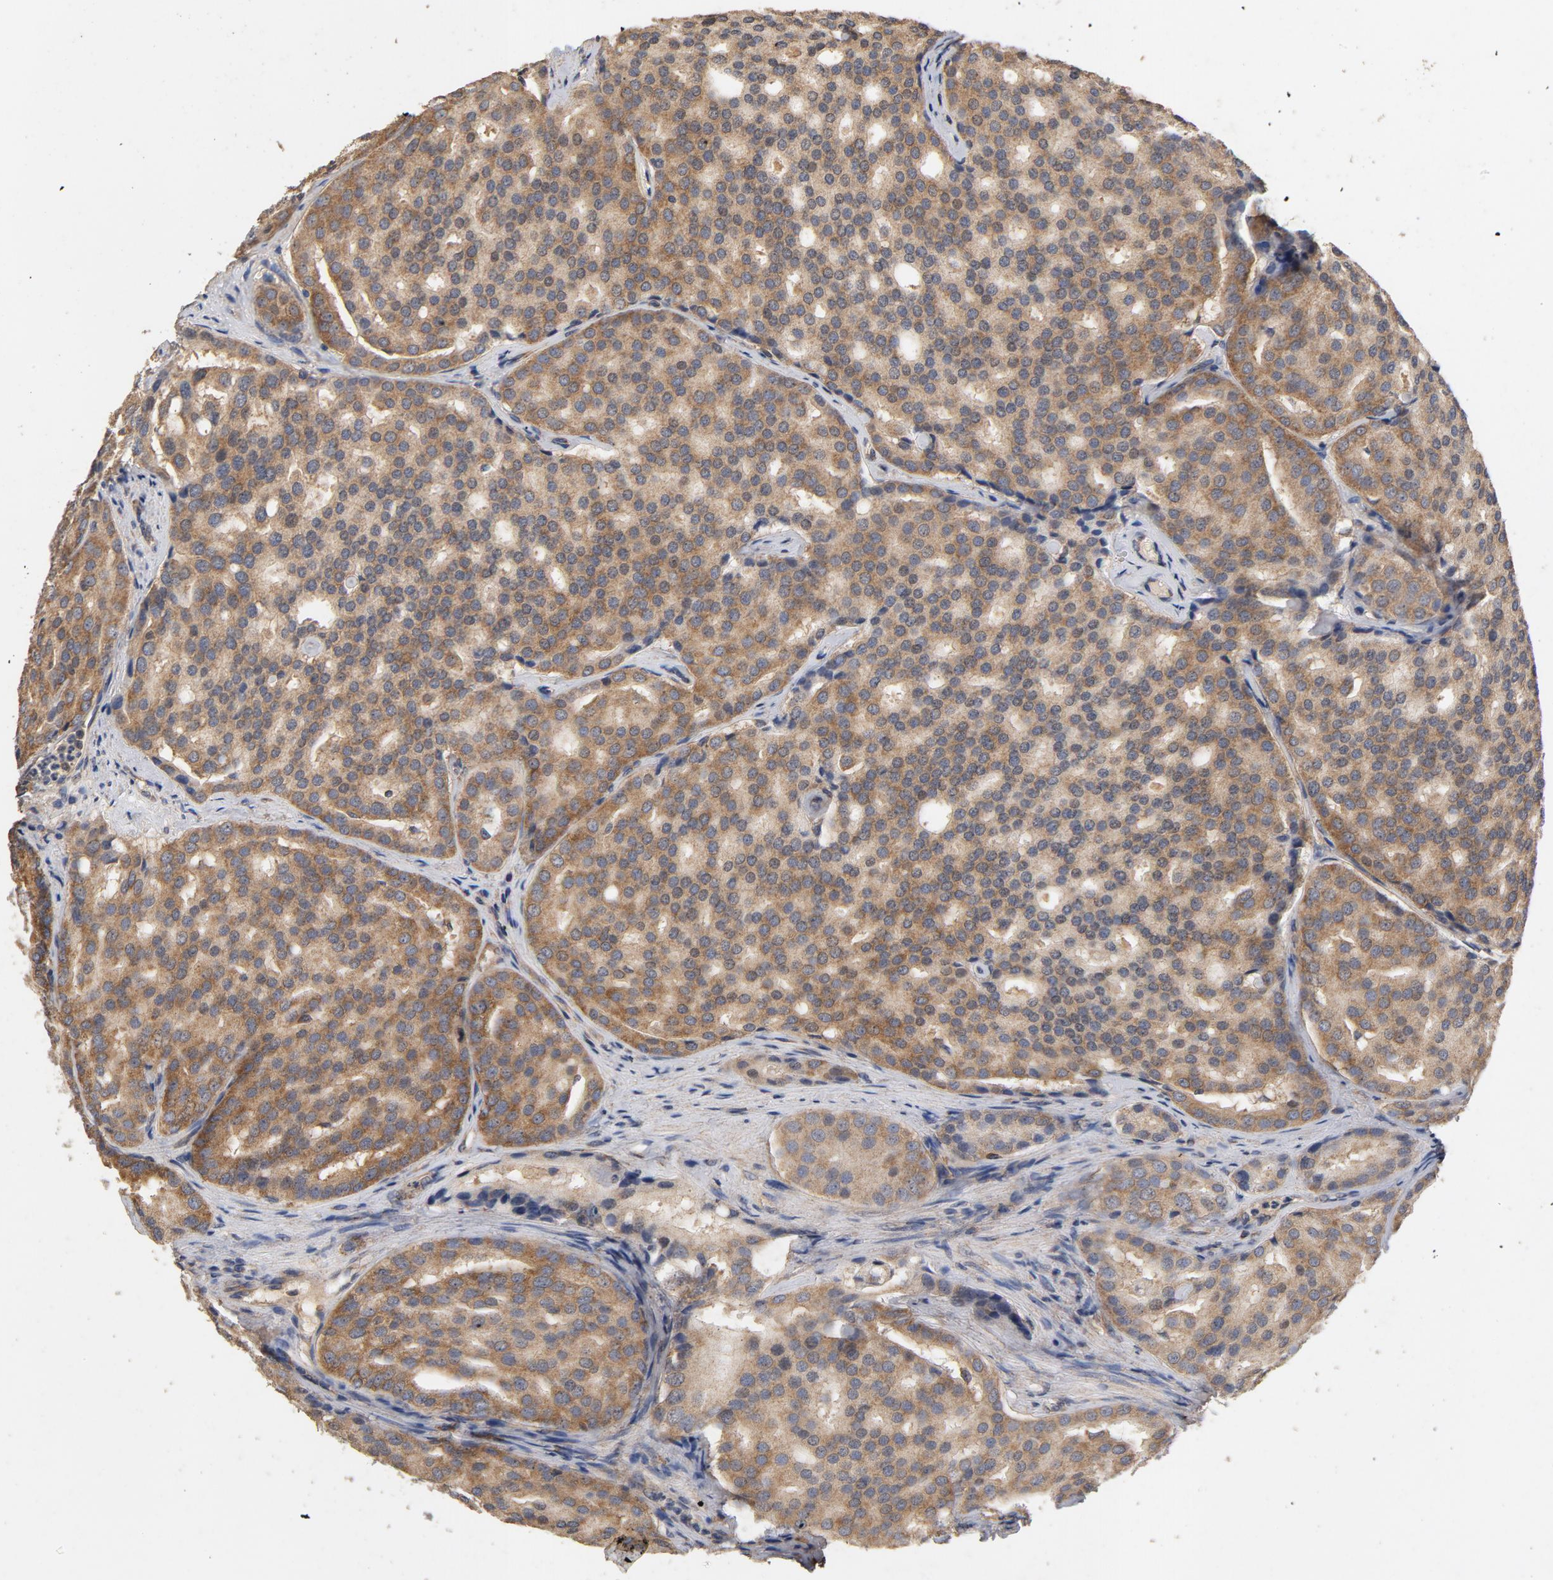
{"staining": {"intensity": "moderate", "quantity": ">75%", "location": "cytoplasmic/membranous"}, "tissue": "prostate cancer", "cell_type": "Tumor cells", "image_type": "cancer", "snomed": [{"axis": "morphology", "description": "Adenocarcinoma, High grade"}, {"axis": "topography", "description": "Prostate"}], "caption": "An image of prostate high-grade adenocarcinoma stained for a protein demonstrates moderate cytoplasmic/membranous brown staining in tumor cells.", "gene": "DDX6", "patient": {"sex": "male", "age": 64}}